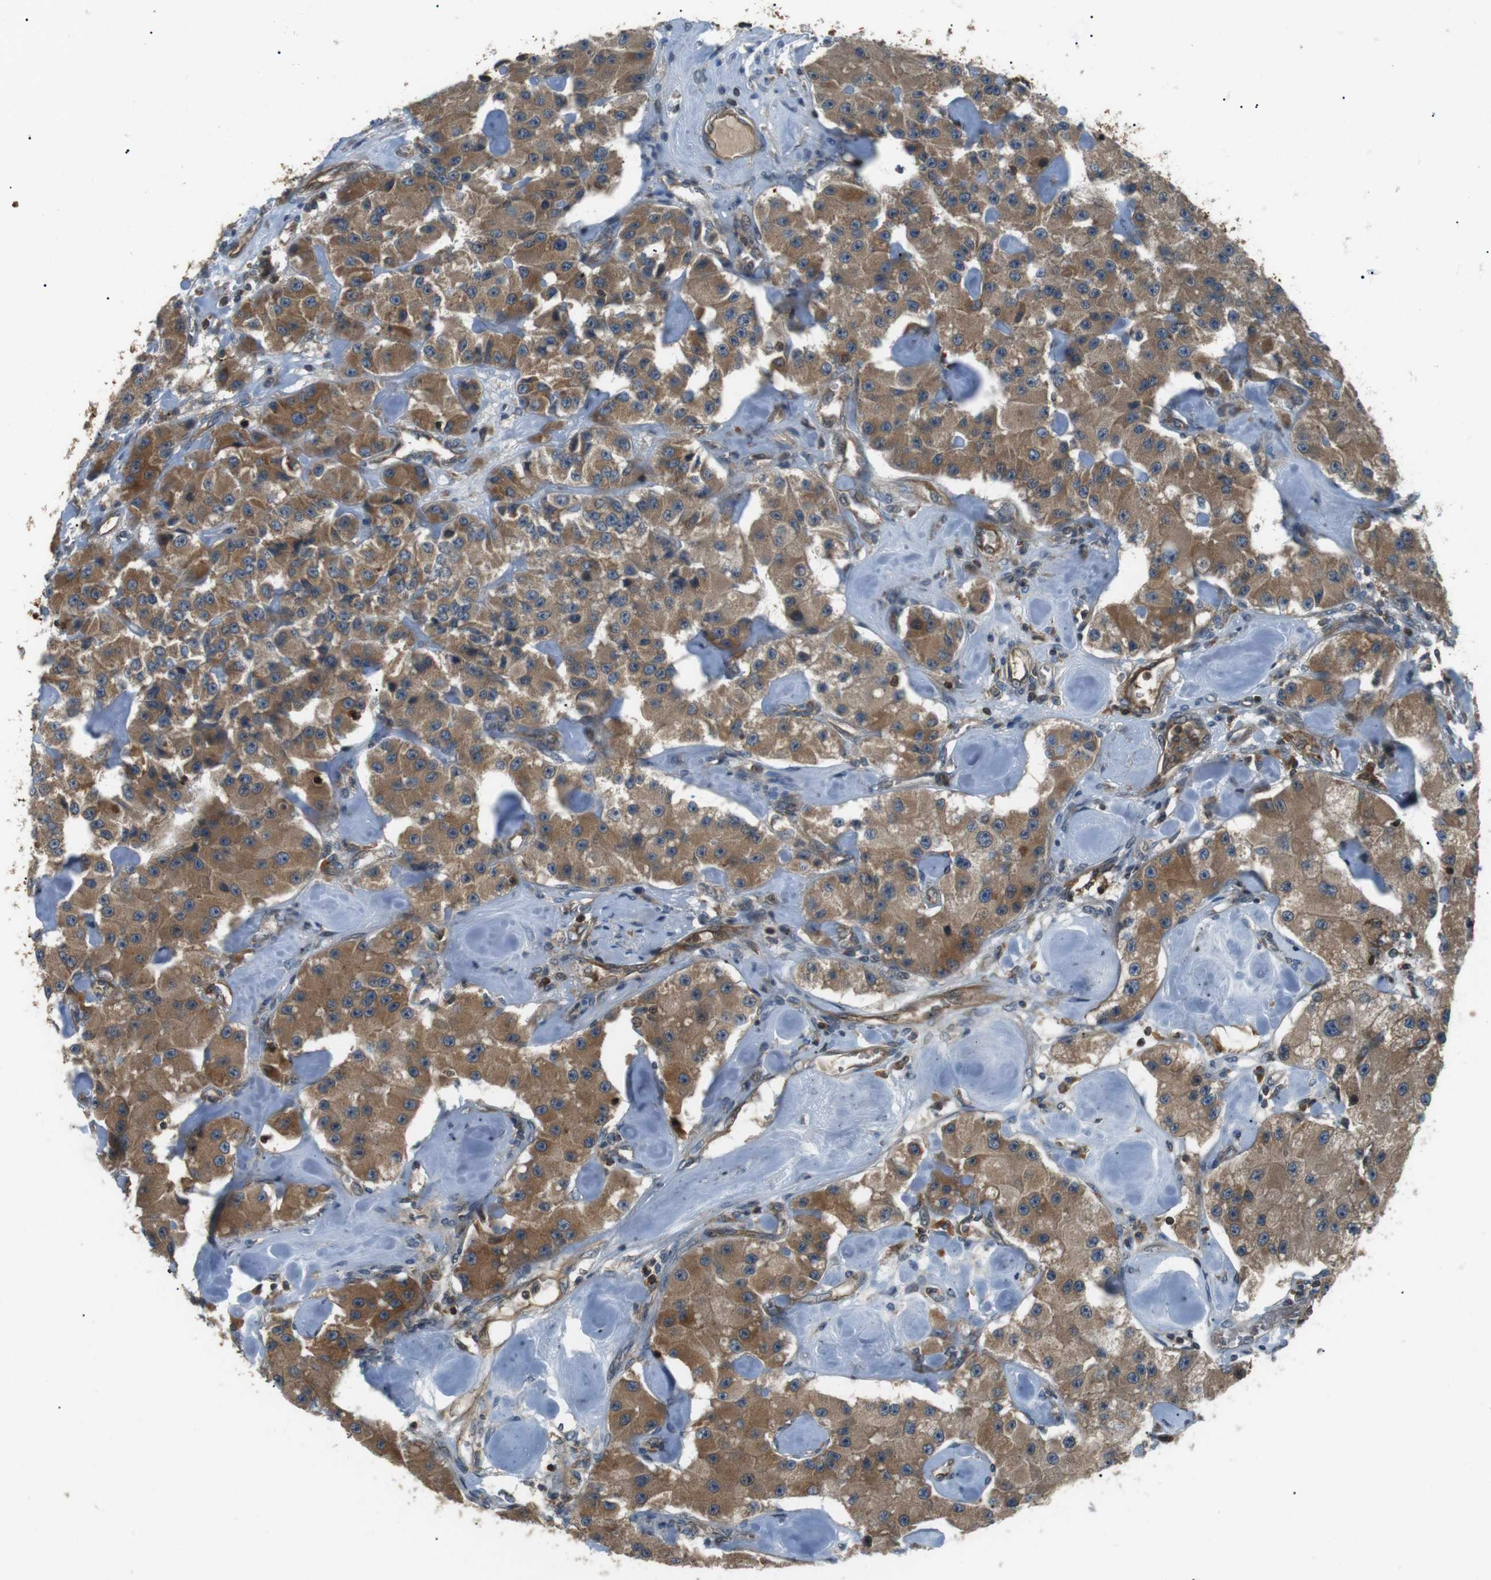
{"staining": {"intensity": "moderate", "quantity": ">75%", "location": "cytoplasmic/membranous"}, "tissue": "carcinoid", "cell_type": "Tumor cells", "image_type": "cancer", "snomed": [{"axis": "morphology", "description": "Carcinoid, malignant, NOS"}, {"axis": "topography", "description": "Pancreas"}], "caption": "Protein positivity by IHC demonstrates moderate cytoplasmic/membranous staining in about >75% of tumor cells in carcinoid.", "gene": "GPR161", "patient": {"sex": "male", "age": 41}}